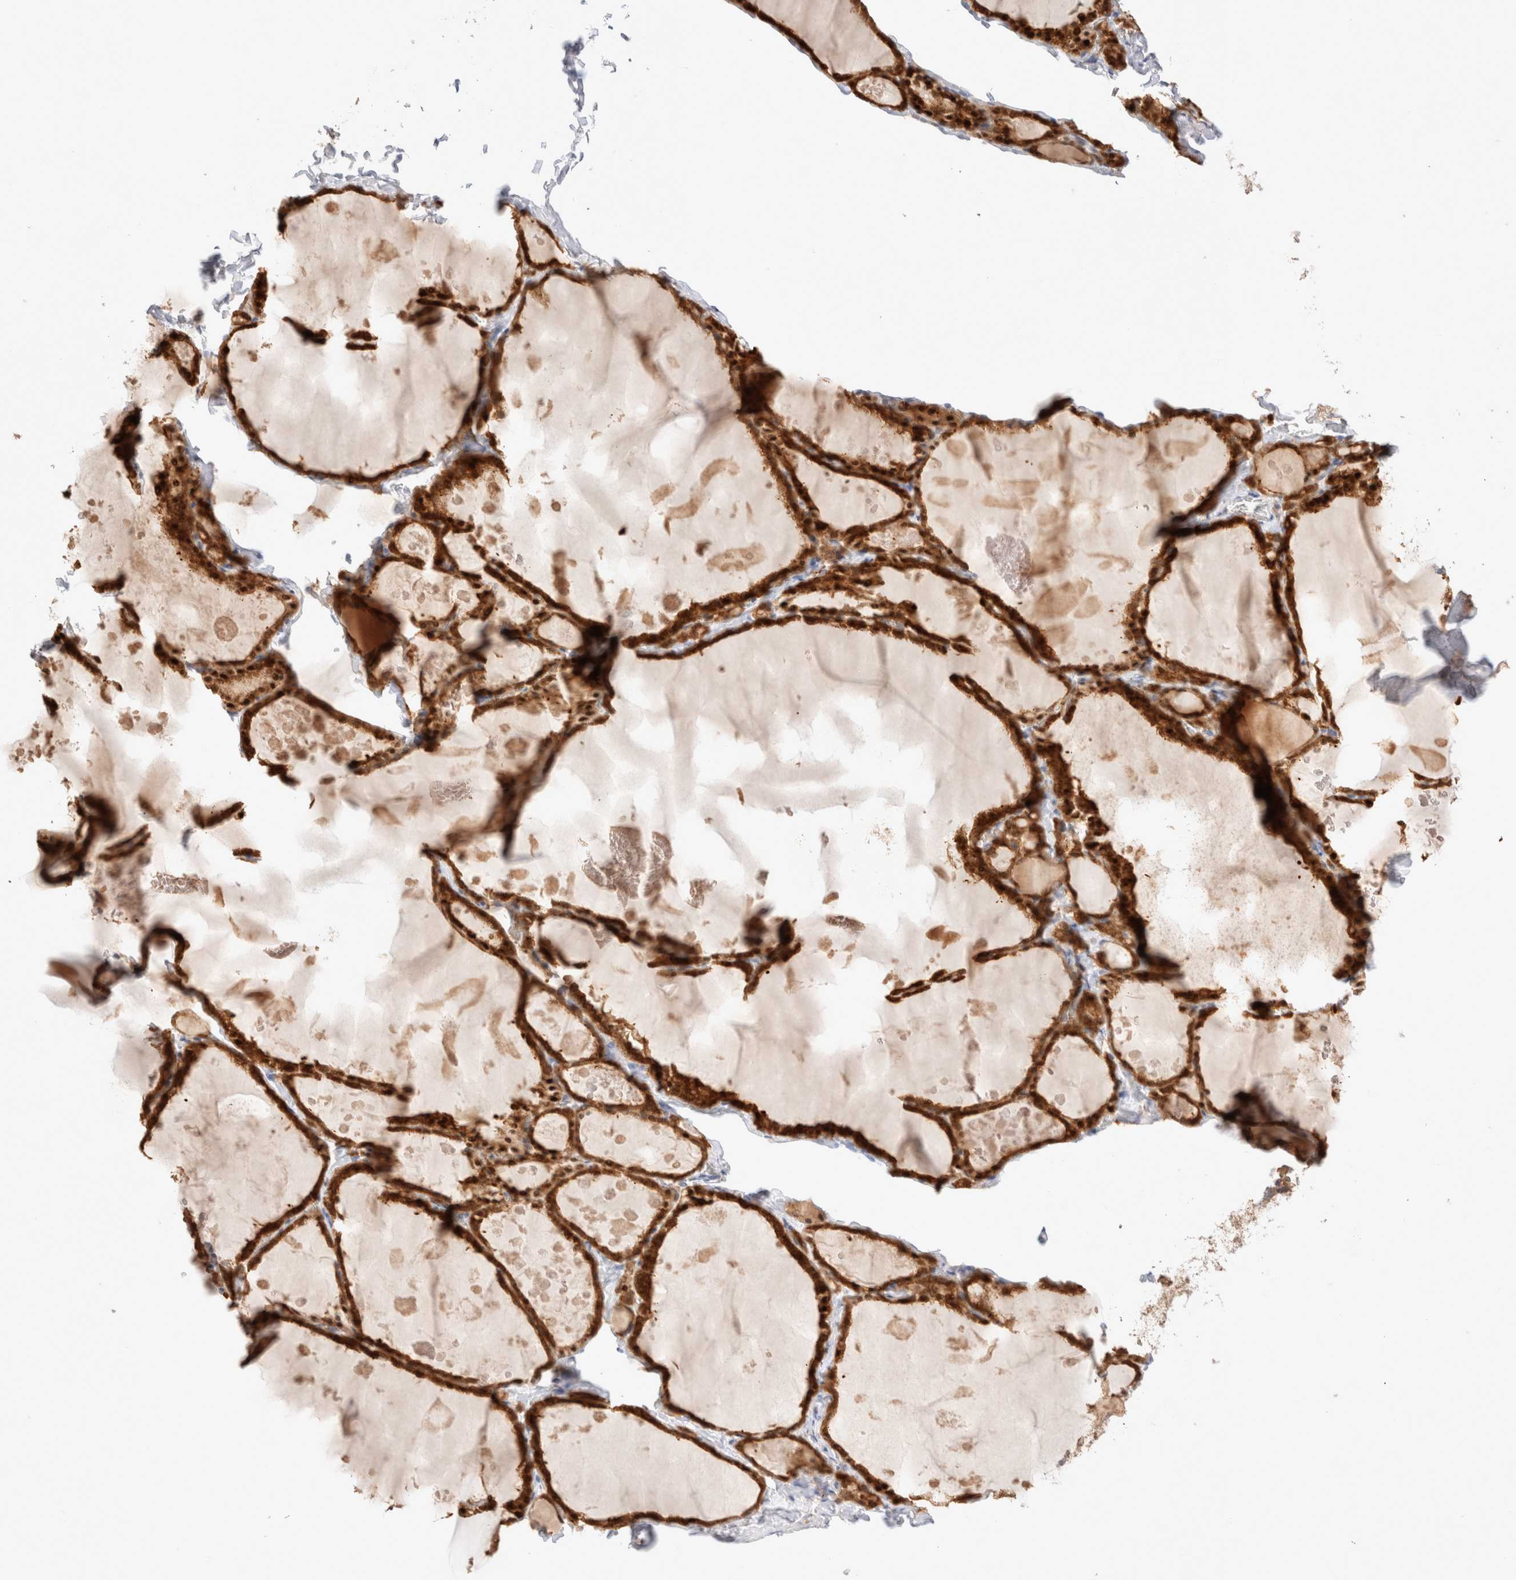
{"staining": {"intensity": "strong", "quantity": ">75%", "location": "cytoplasmic/membranous"}, "tissue": "thyroid gland", "cell_type": "Glandular cells", "image_type": "normal", "snomed": [{"axis": "morphology", "description": "Normal tissue, NOS"}, {"axis": "topography", "description": "Thyroid gland"}], "caption": "A high amount of strong cytoplasmic/membranous staining is identified in approximately >75% of glandular cells in normal thyroid gland. The staining was performed using DAB (3,3'-diaminobenzidine) to visualize the protein expression in brown, while the nuclei were stained in blue with hematoxylin (Magnification: 20x).", "gene": "STARD10", "patient": {"sex": "male", "age": 56}}